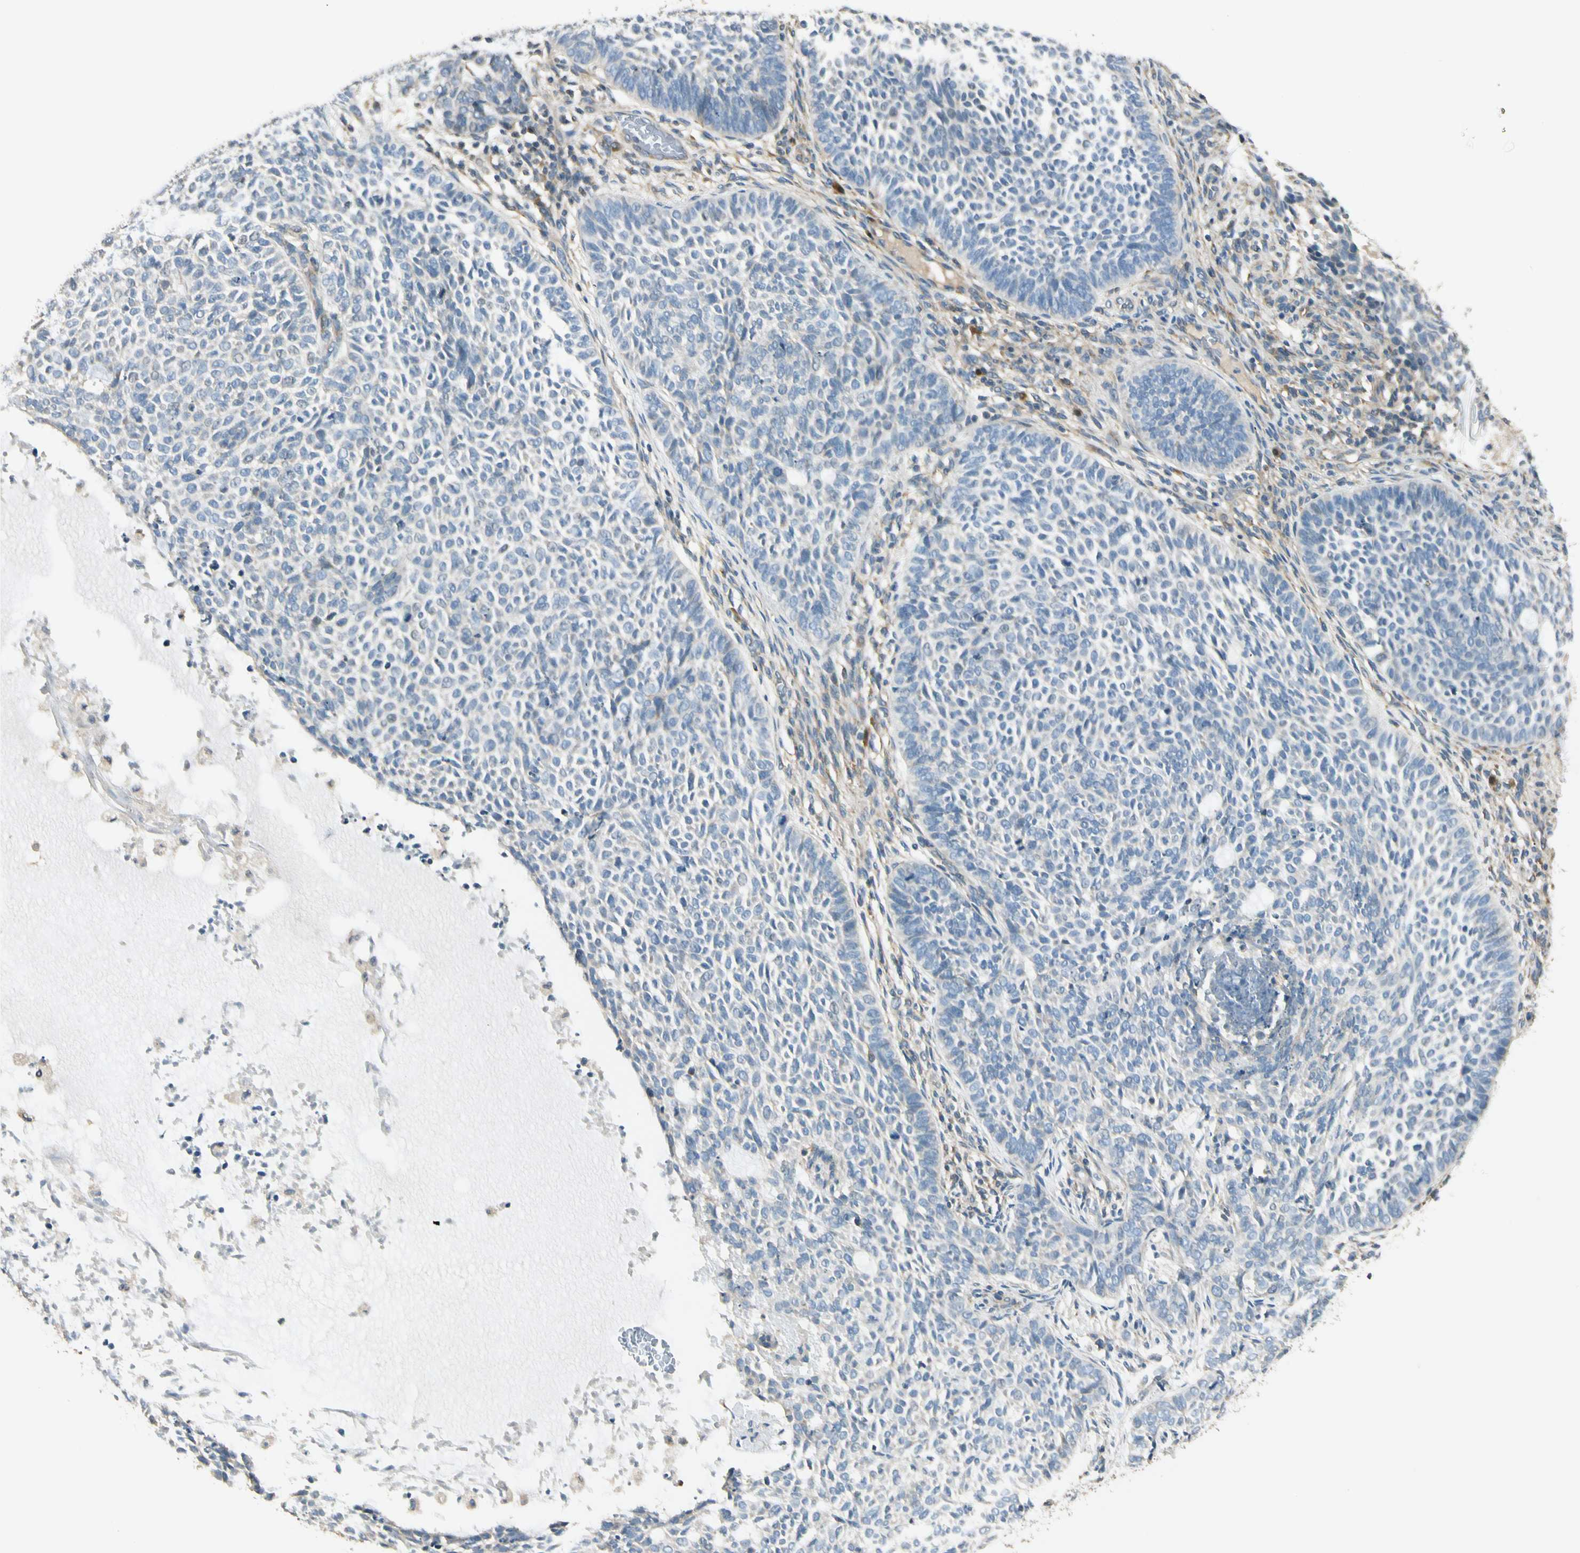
{"staining": {"intensity": "negative", "quantity": "none", "location": "none"}, "tissue": "skin cancer", "cell_type": "Tumor cells", "image_type": "cancer", "snomed": [{"axis": "morphology", "description": "Basal cell carcinoma"}, {"axis": "topography", "description": "Skin"}], "caption": "Immunohistochemistry photomicrograph of skin basal cell carcinoma stained for a protein (brown), which shows no staining in tumor cells.", "gene": "PLXNA1", "patient": {"sex": "male", "age": 87}}